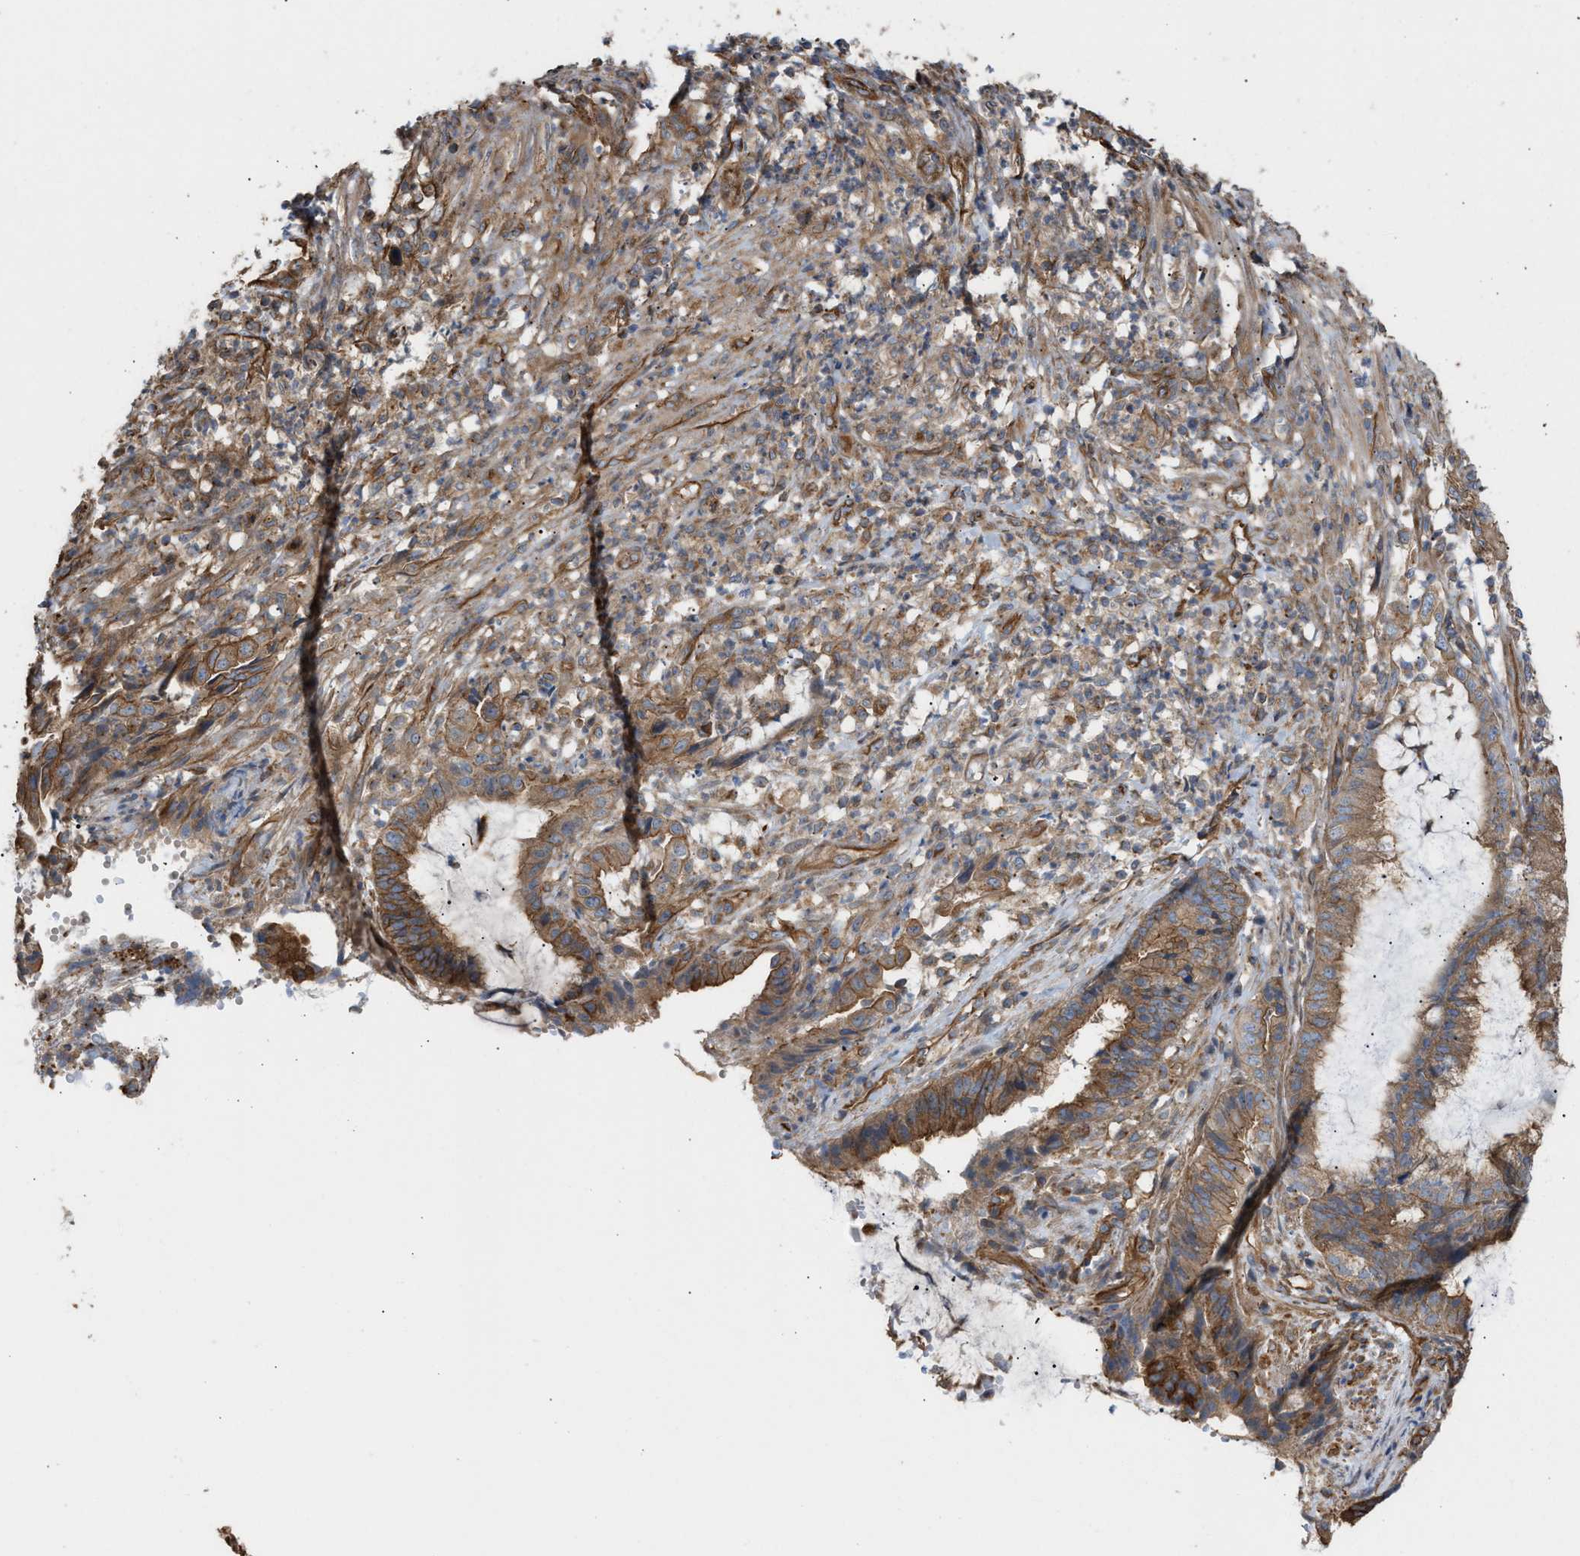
{"staining": {"intensity": "moderate", "quantity": ">75%", "location": "cytoplasmic/membranous"}, "tissue": "endometrial cancer", "cell_type": "Tumor cells", "image_type": "cancer", "snomed": [{"axis": "morphology", "description": "Adenocarcinoma, NOS"}, {"axis": "topography", "description": "Endometrium"}], "caption": "This is an image of immunohistochemistry (IHC) staining of endometrial cancer, which shows moderate staining in the cytoplasmic/membranous of tumor cells.", "gene": "EPS15L1", "patient": {"sex": "female", "age": 51}}